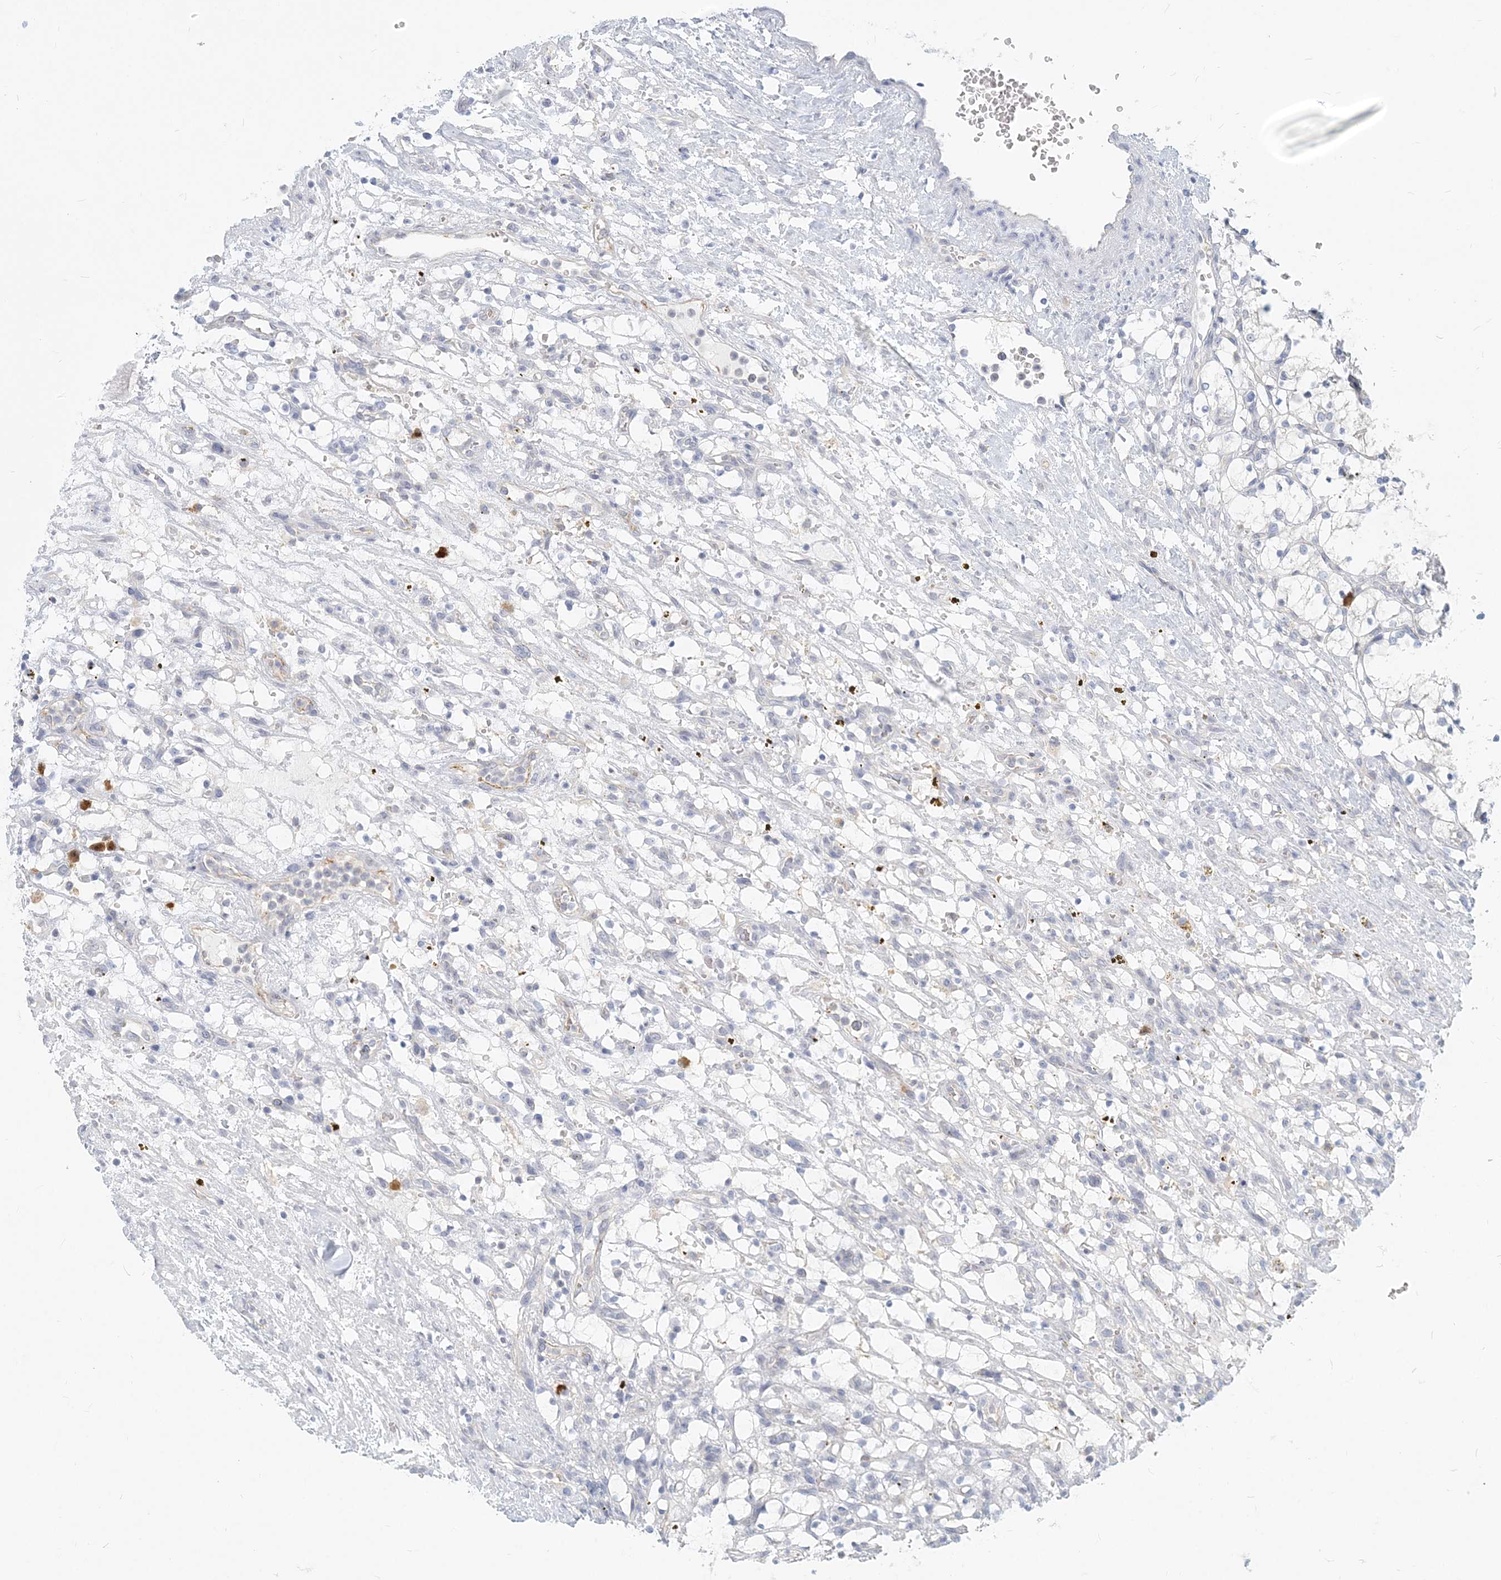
{"staining": {"intensity": "negative", "quantity": "none", "location": "none"}, "tissue": "renal cancer", "cell_type": "Tumor cells", "image_type": "cancer", "snomed": [{"axis": "morphology", "description": "Adenocarcinoma, NOS"}, {"axis": "topography", "description": "Kidney"}], "caption": "There is no significant positivity in tumor cells of renal cancer (adenocarcinoma). (IHC, brightfield microscopy, high magnification).", "gene": "GMPPA", "patient": {"sex": "female", "age": 69}}